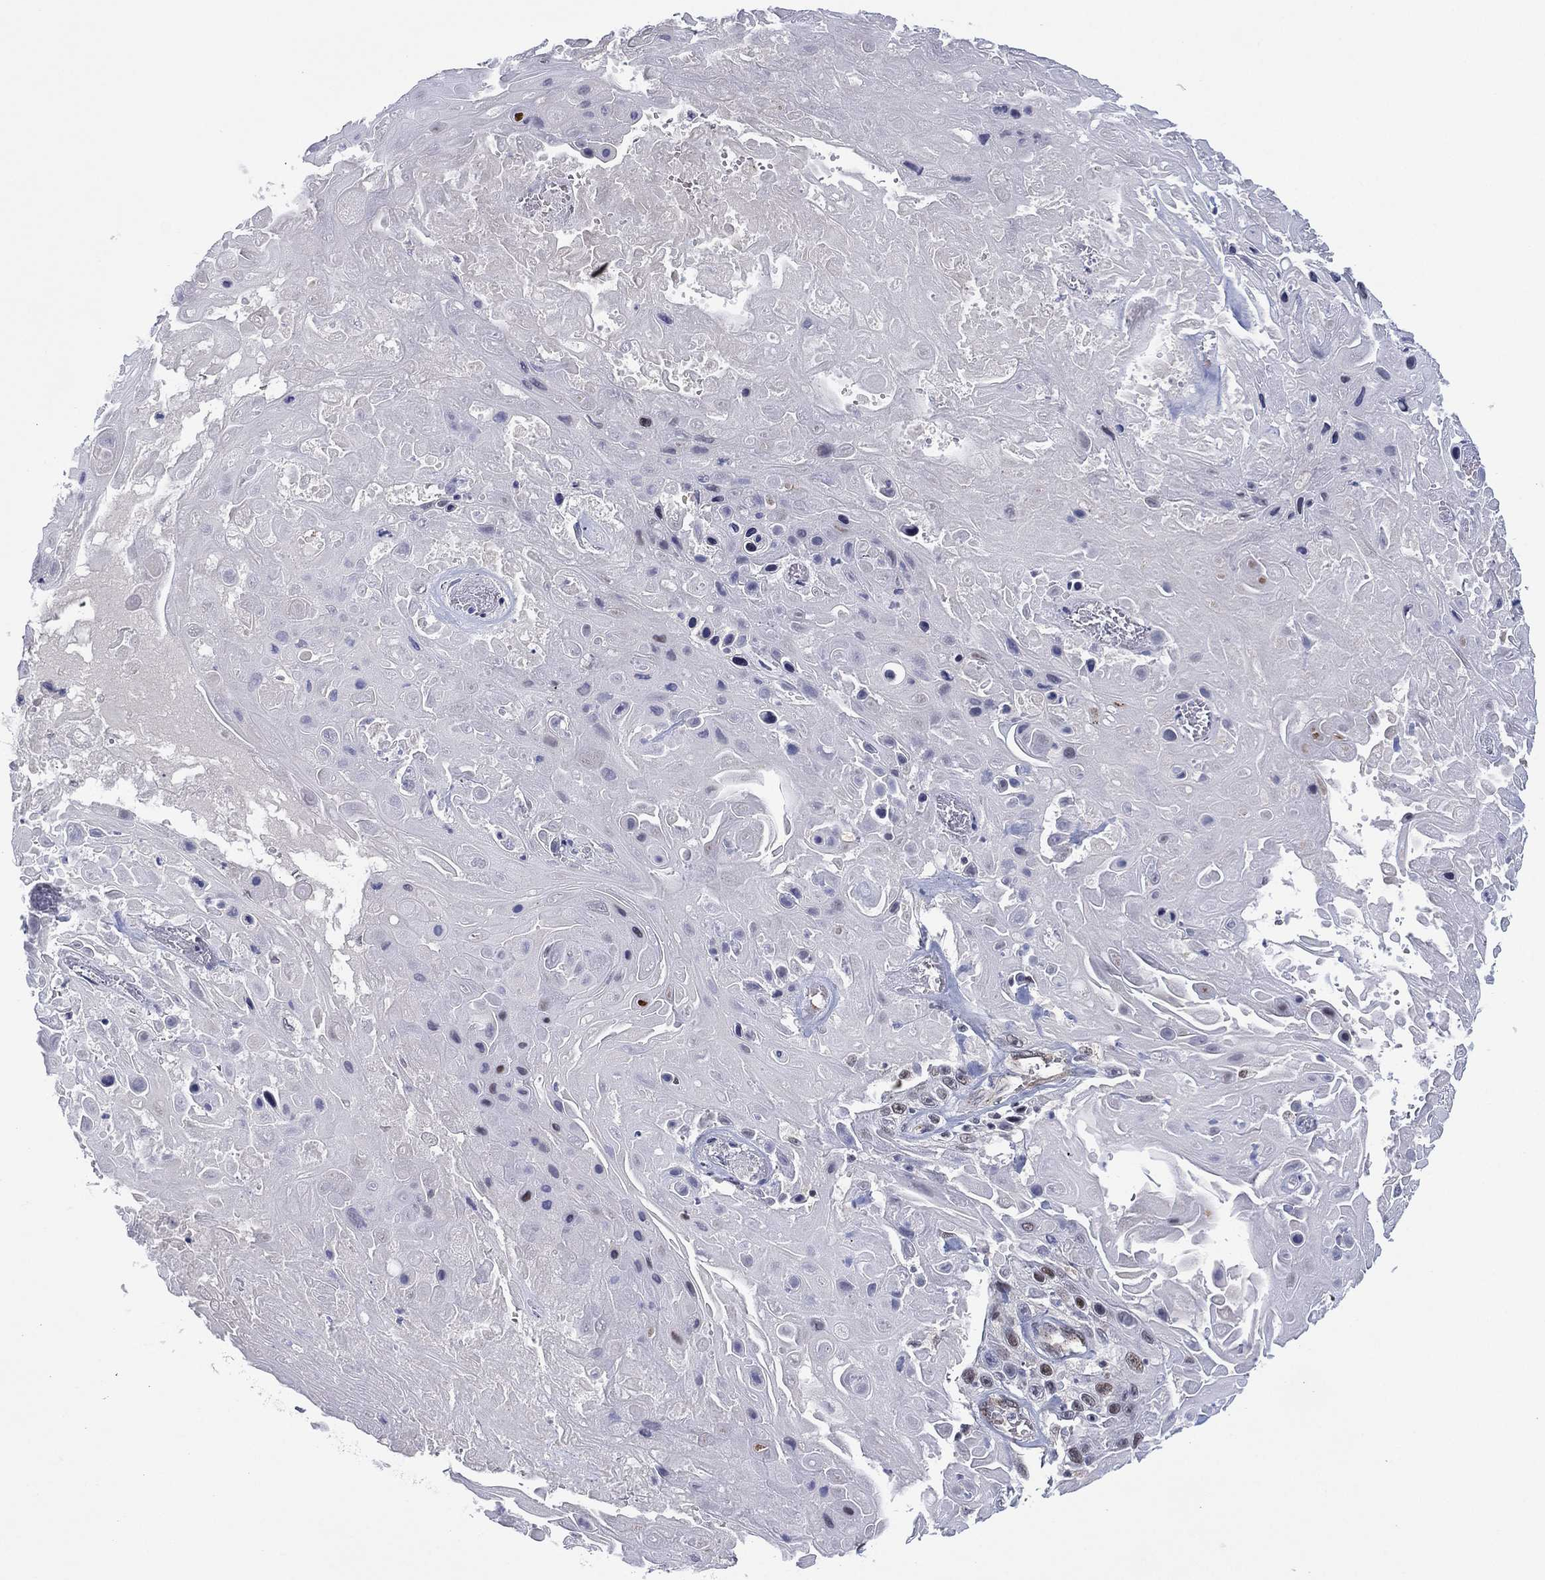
{"staining": {"intensity": "strong", "quantity": "<25%", "location": "nuclear"}, "tissue": "skin cancer", "cell_type": "Tumor cells", "image_type": "cancer", "snomed": [{"axis": "morphology", "description": "Squamous cell carcinoma, NOS"}, {"axis": "topography", "description": "Skin"}], "caption": "Protein staining reveals strong nuclear staining in about <25% of tumor cells in skin cancer (squamous cell carcinoma).", "gene": "GSE1", "patient": {"sex": "male", "age": 82}}